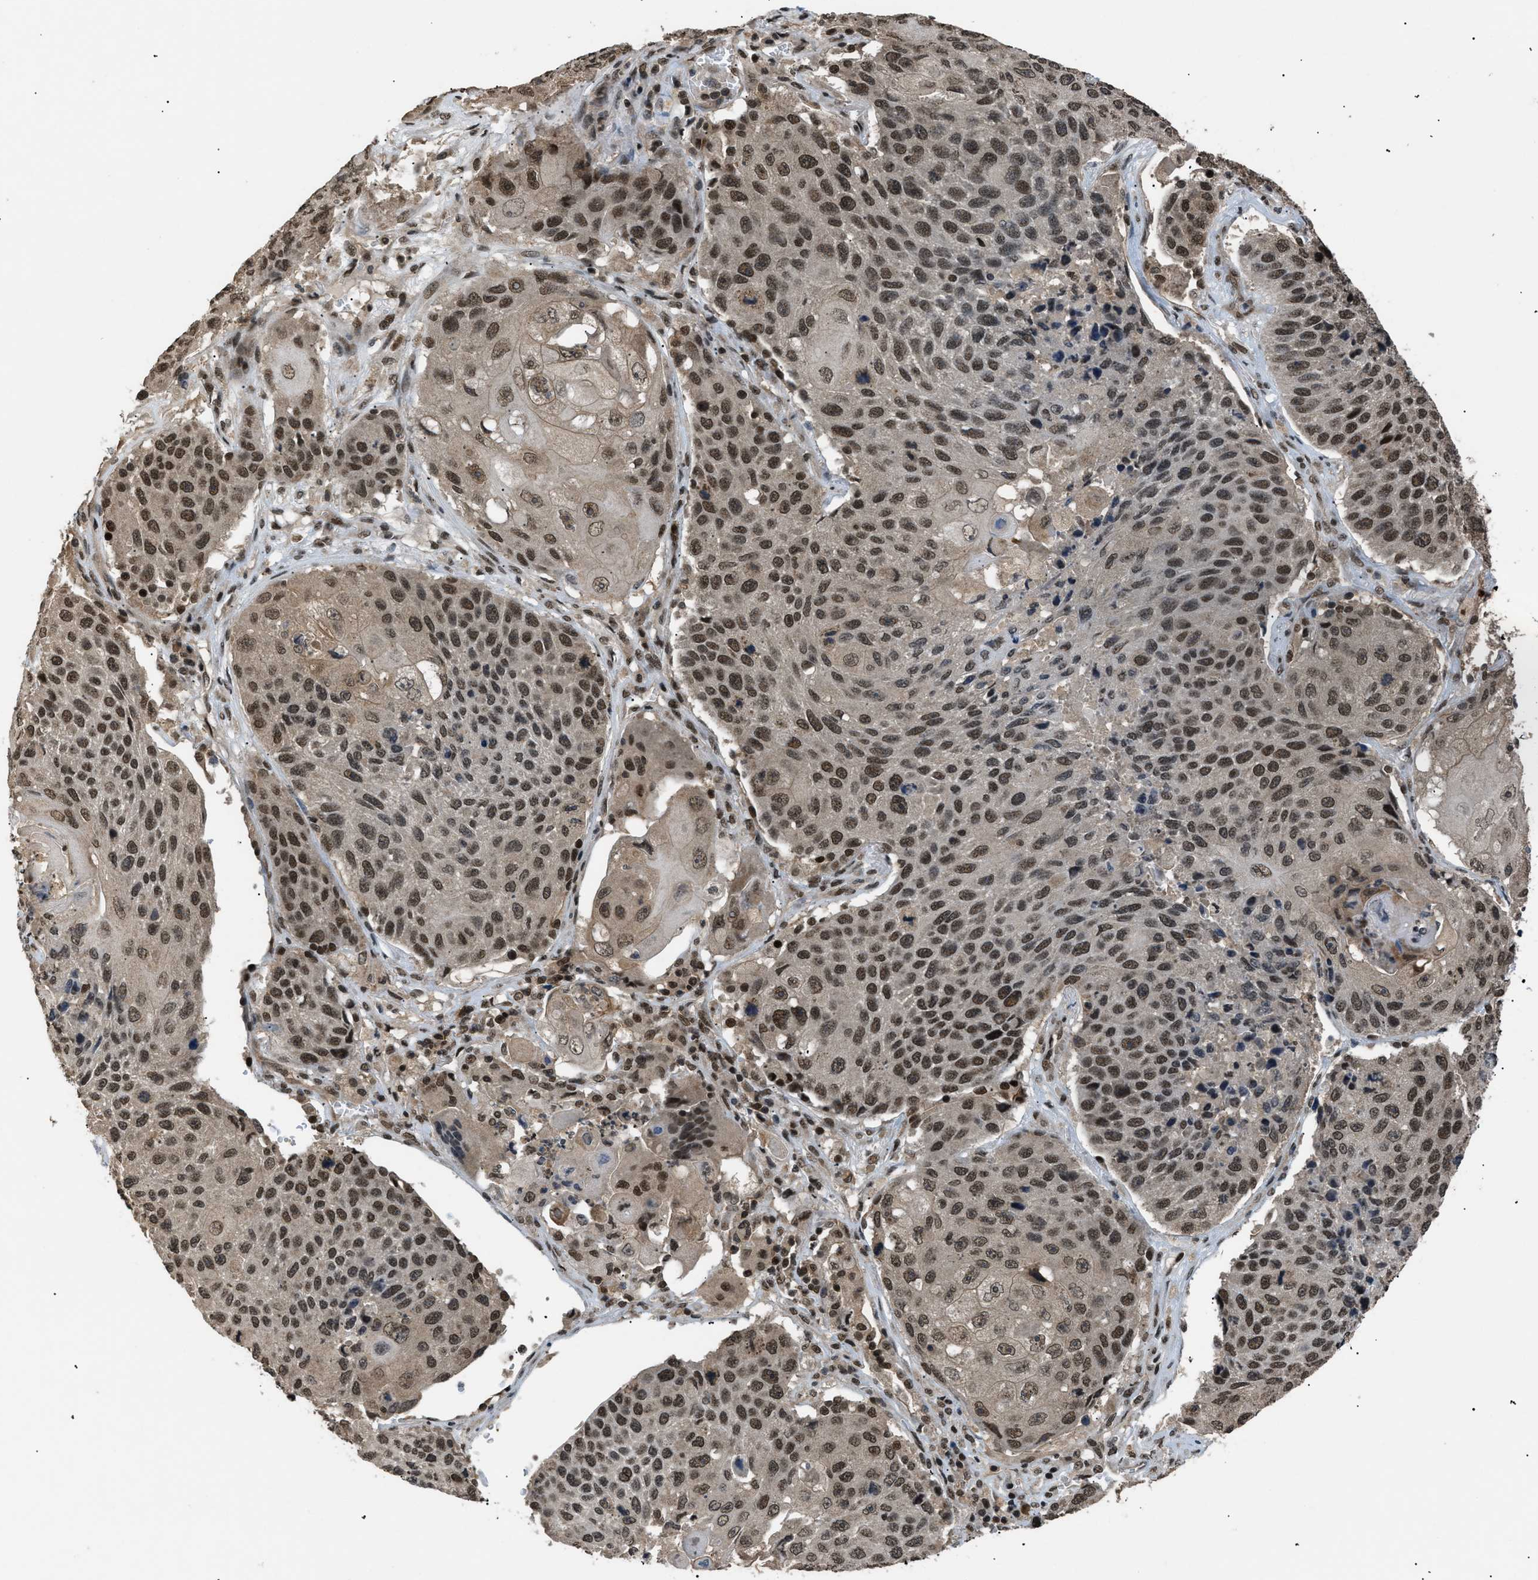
{"staining": {"intensity": "strong", "quantity": ">75%", "location": "nuclear"}, "tissue": "lung cancer", "cell_type": "Tumor cells", "image_type": "cancer", "snomed": [{"axis": "morphology", "description": "Squamous cell carcinoma, NOS"}, {"axis": "topography", "description": "Lung"}], "caption": "Squamous cell carcinoma (lung) stained with a protein marker displays strong staining in tumor cells.", "gene": "RBM5", "patient": {"sex": "male", "age": 61}}